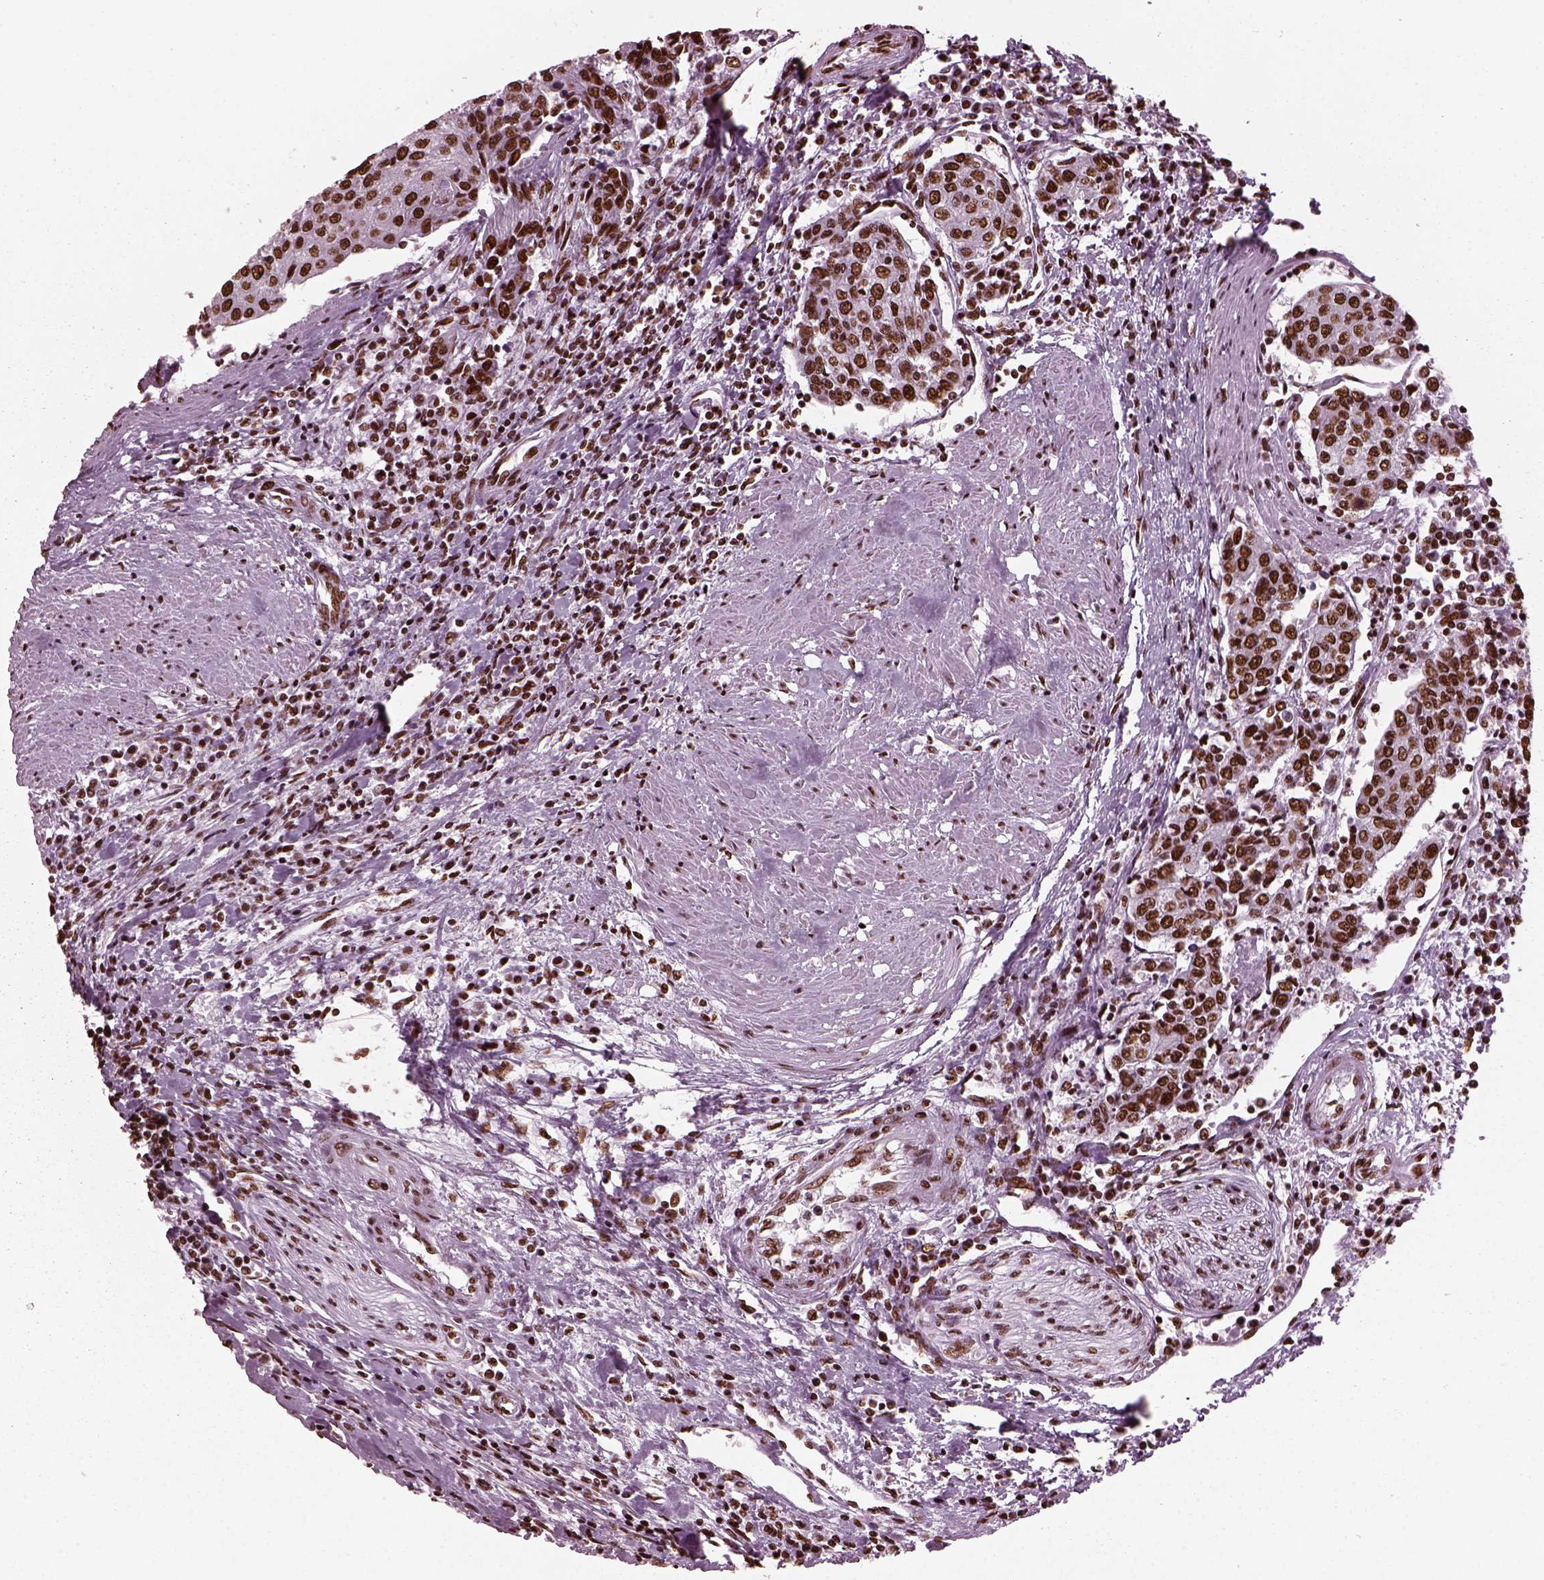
{"staining": {"intensity": "strong", "quantity": ">75%", "location": "nuclear"}, "tissue": "urothelial cancer", "cell_type": "Tumor cells", "image_type": "cancer", "snomed": [{"axis": "morphology", "description": "Urothelial carcinoma, High grade"}, {"axis": "topography", "description": "Urinary bladder"}], "caption": "Immunohistochemical staining of urothelial cancer displays strong nuclear protein positivity in about >75% of tumor cells.", "gene": "CBFA2T3", "patient": {"sex": "female", "age": 85}}